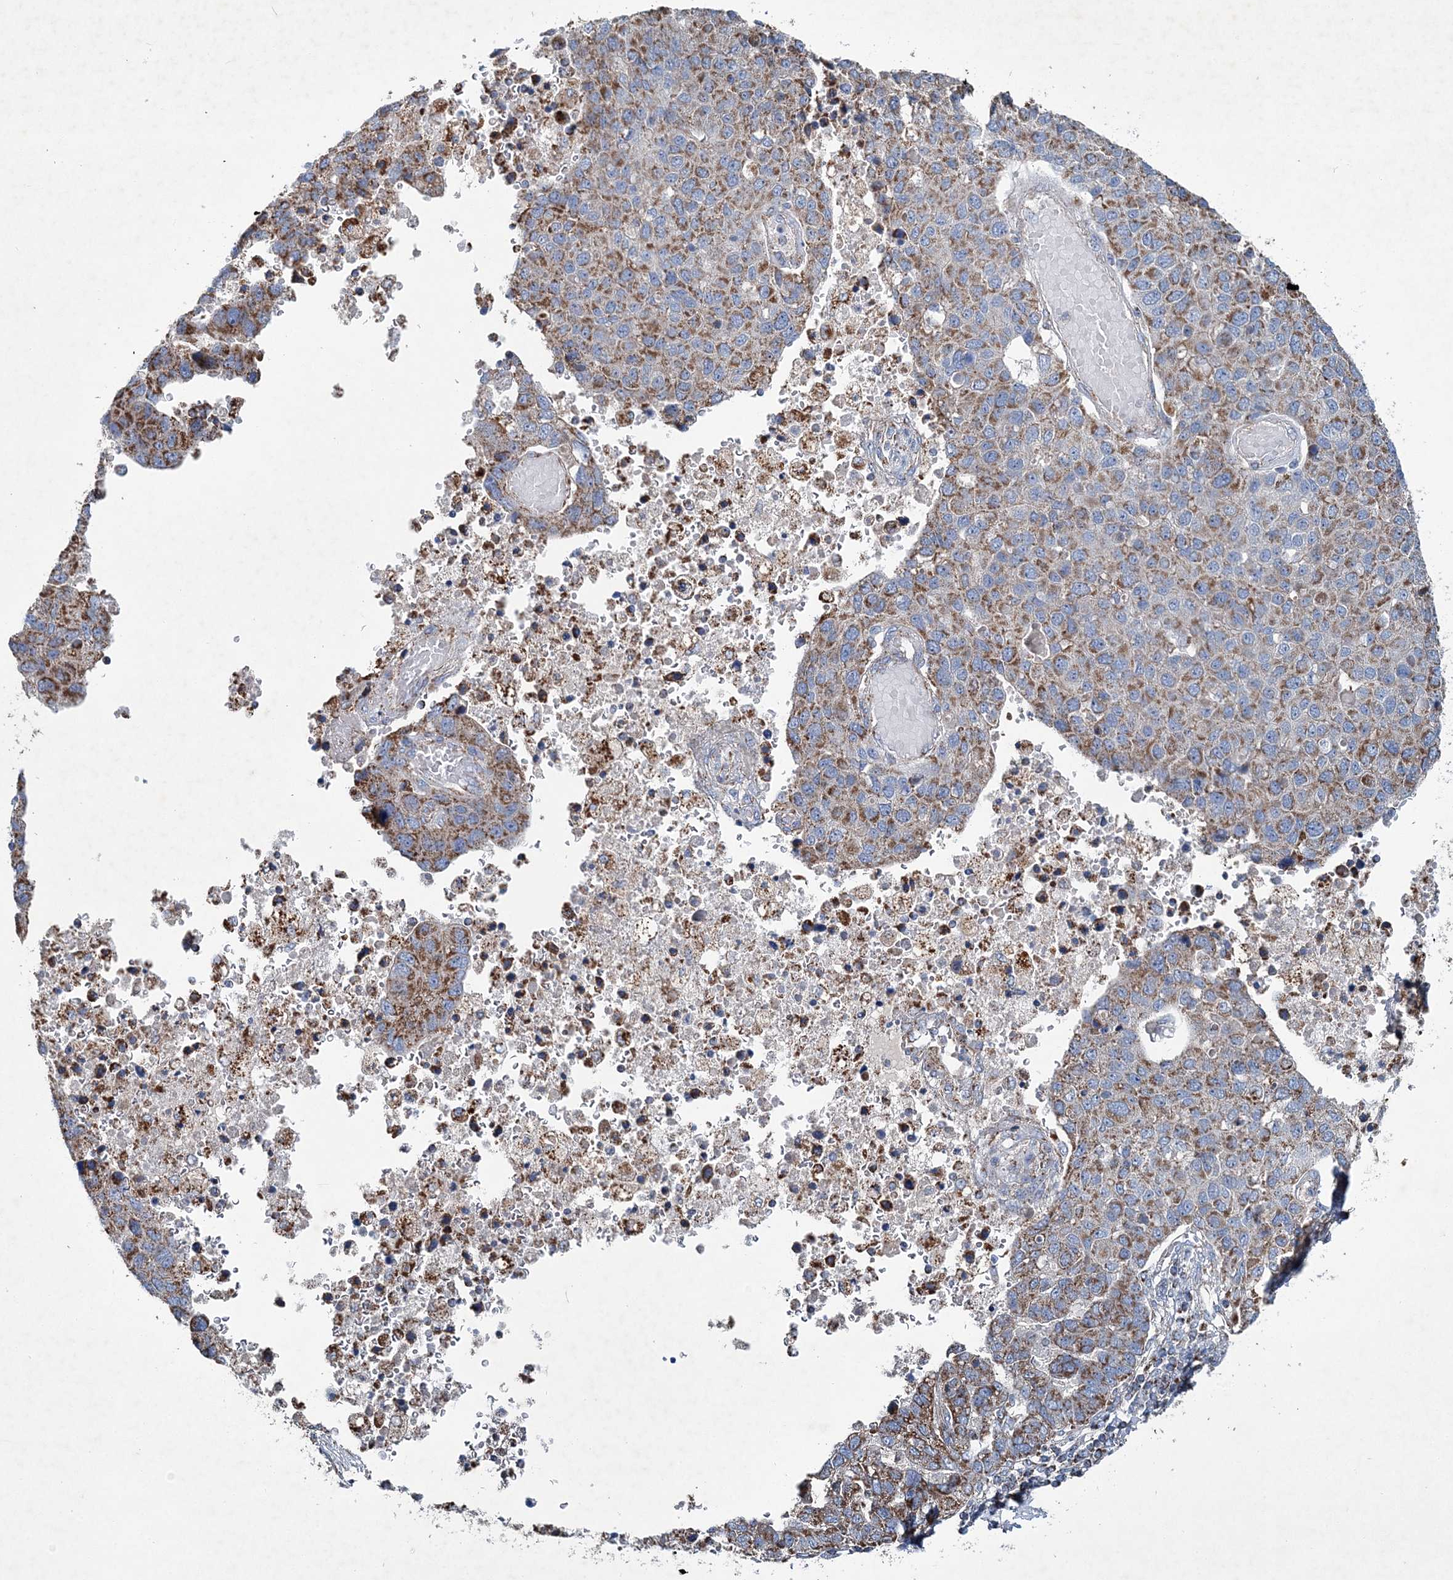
{"staining": {"intensity": "moderate", "quantity": ">75%", "location": "cytoplasmic/membranous"}, "tissue": "pancreatic cancer", "cell_type": "Tumor cells", "image_type": "cancer", "snomed": [{"axis": "morphology", "description": "Adenocarcinoma, NOS"}, {"axis": "topography", "description": "Pancreas"}], "caption": "About >75% of tumor cells in human adenocarcinoma (pancreatic) show moderate cytoplasmic/membranous protein expression as visualized by brown immunohistochemical staining.", "gene": "SPAG16", "patient": {"sex": "female", "age": 61}}